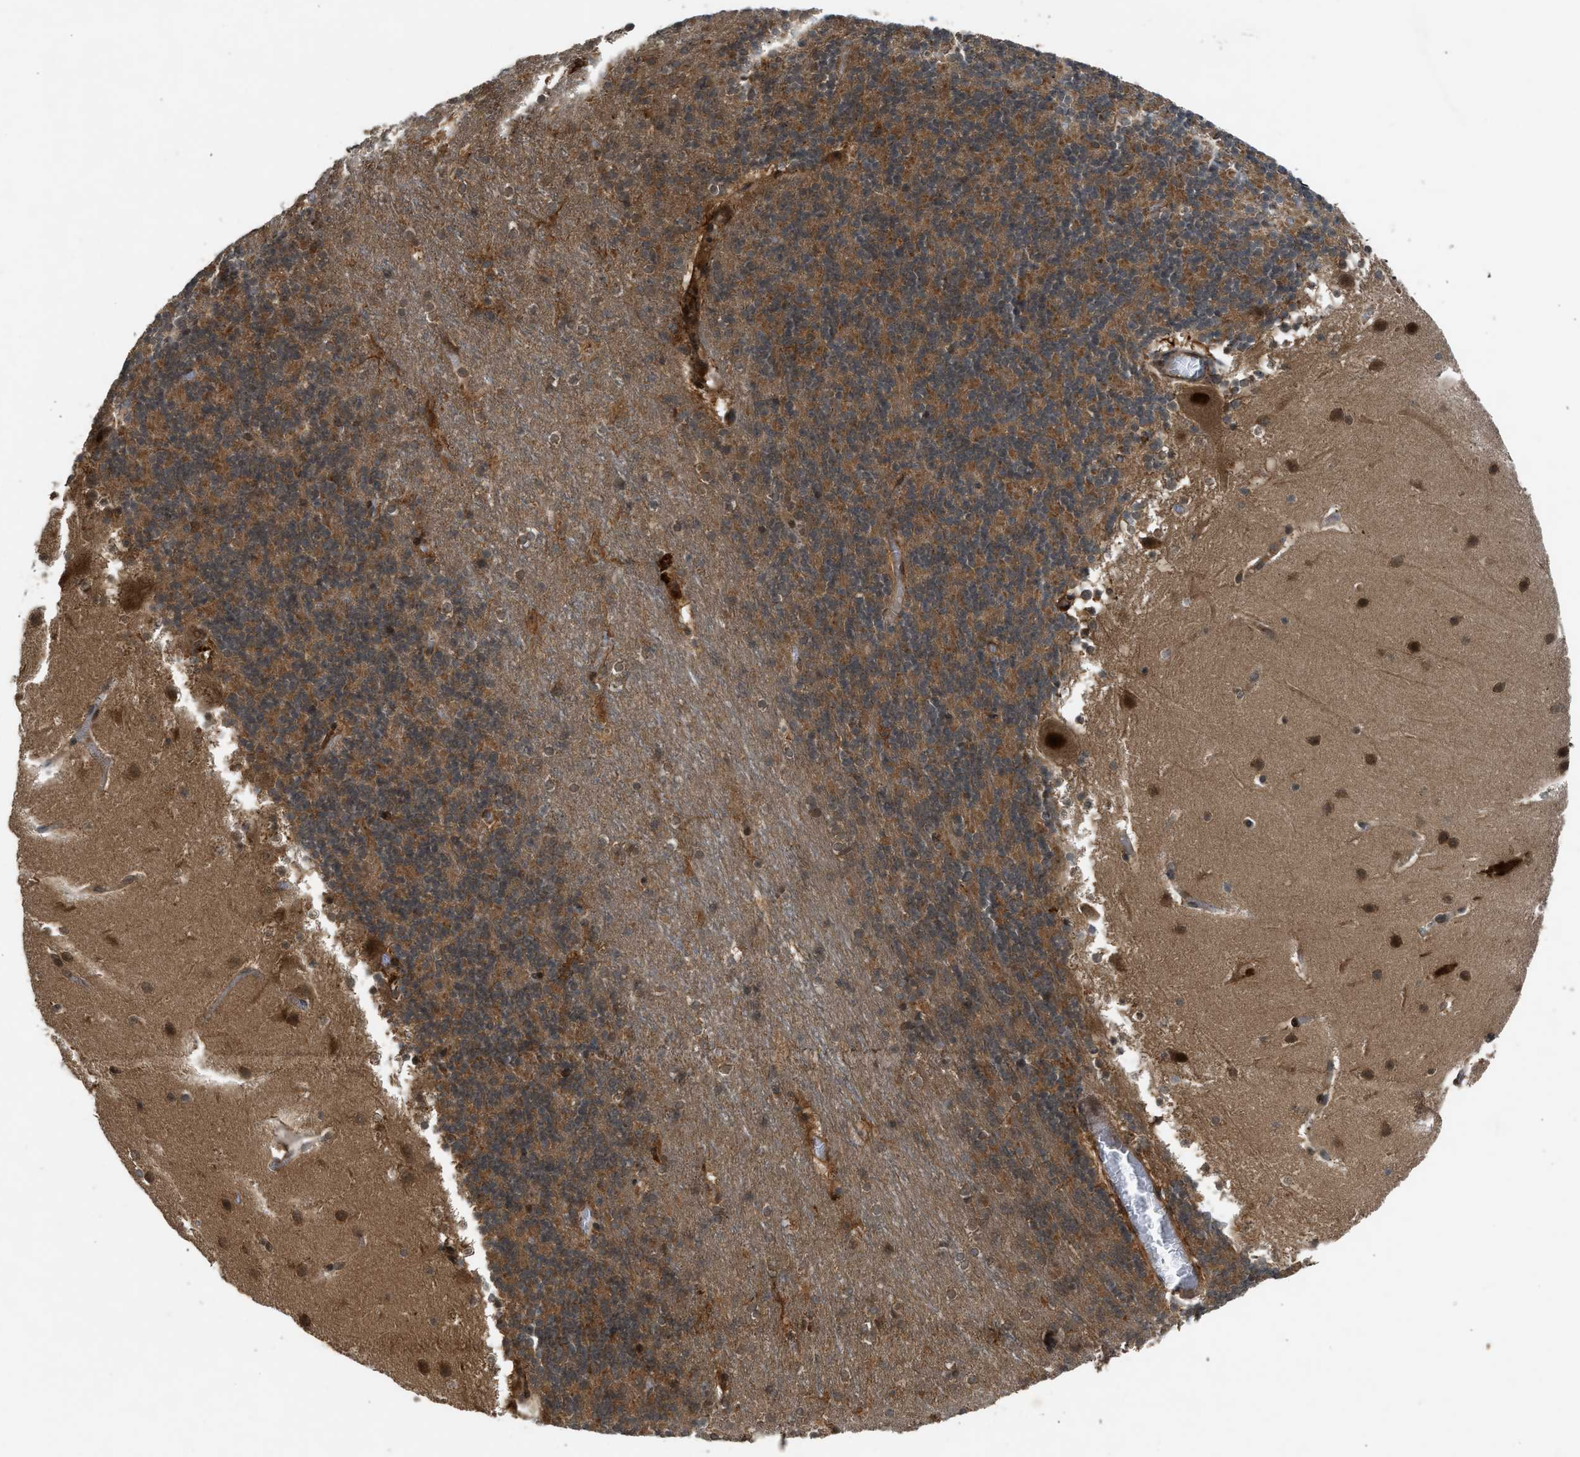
{"staining": {"intensity": "strong", "quantity": ">75%", "location": "cytoplasmic/membranous"}, "tissue": "cerebellum", "cell_type": "Cells in granular layer", "image_type": "normal", "snomed": [{"axis": "morphology", "description": "Normal tissue, NOS"}, {"axis": "topography", "description": "Cerebellum"}], "caption": "Strong cytoplasmic/membranous protein positivity is seen in about >75% of cells in granular layer in cerebellum. (DAB = brown stain, brightfield microscopy at high magnification).", "gene": "TXNL1", "patient": {"sex": "male", "age": 45}}